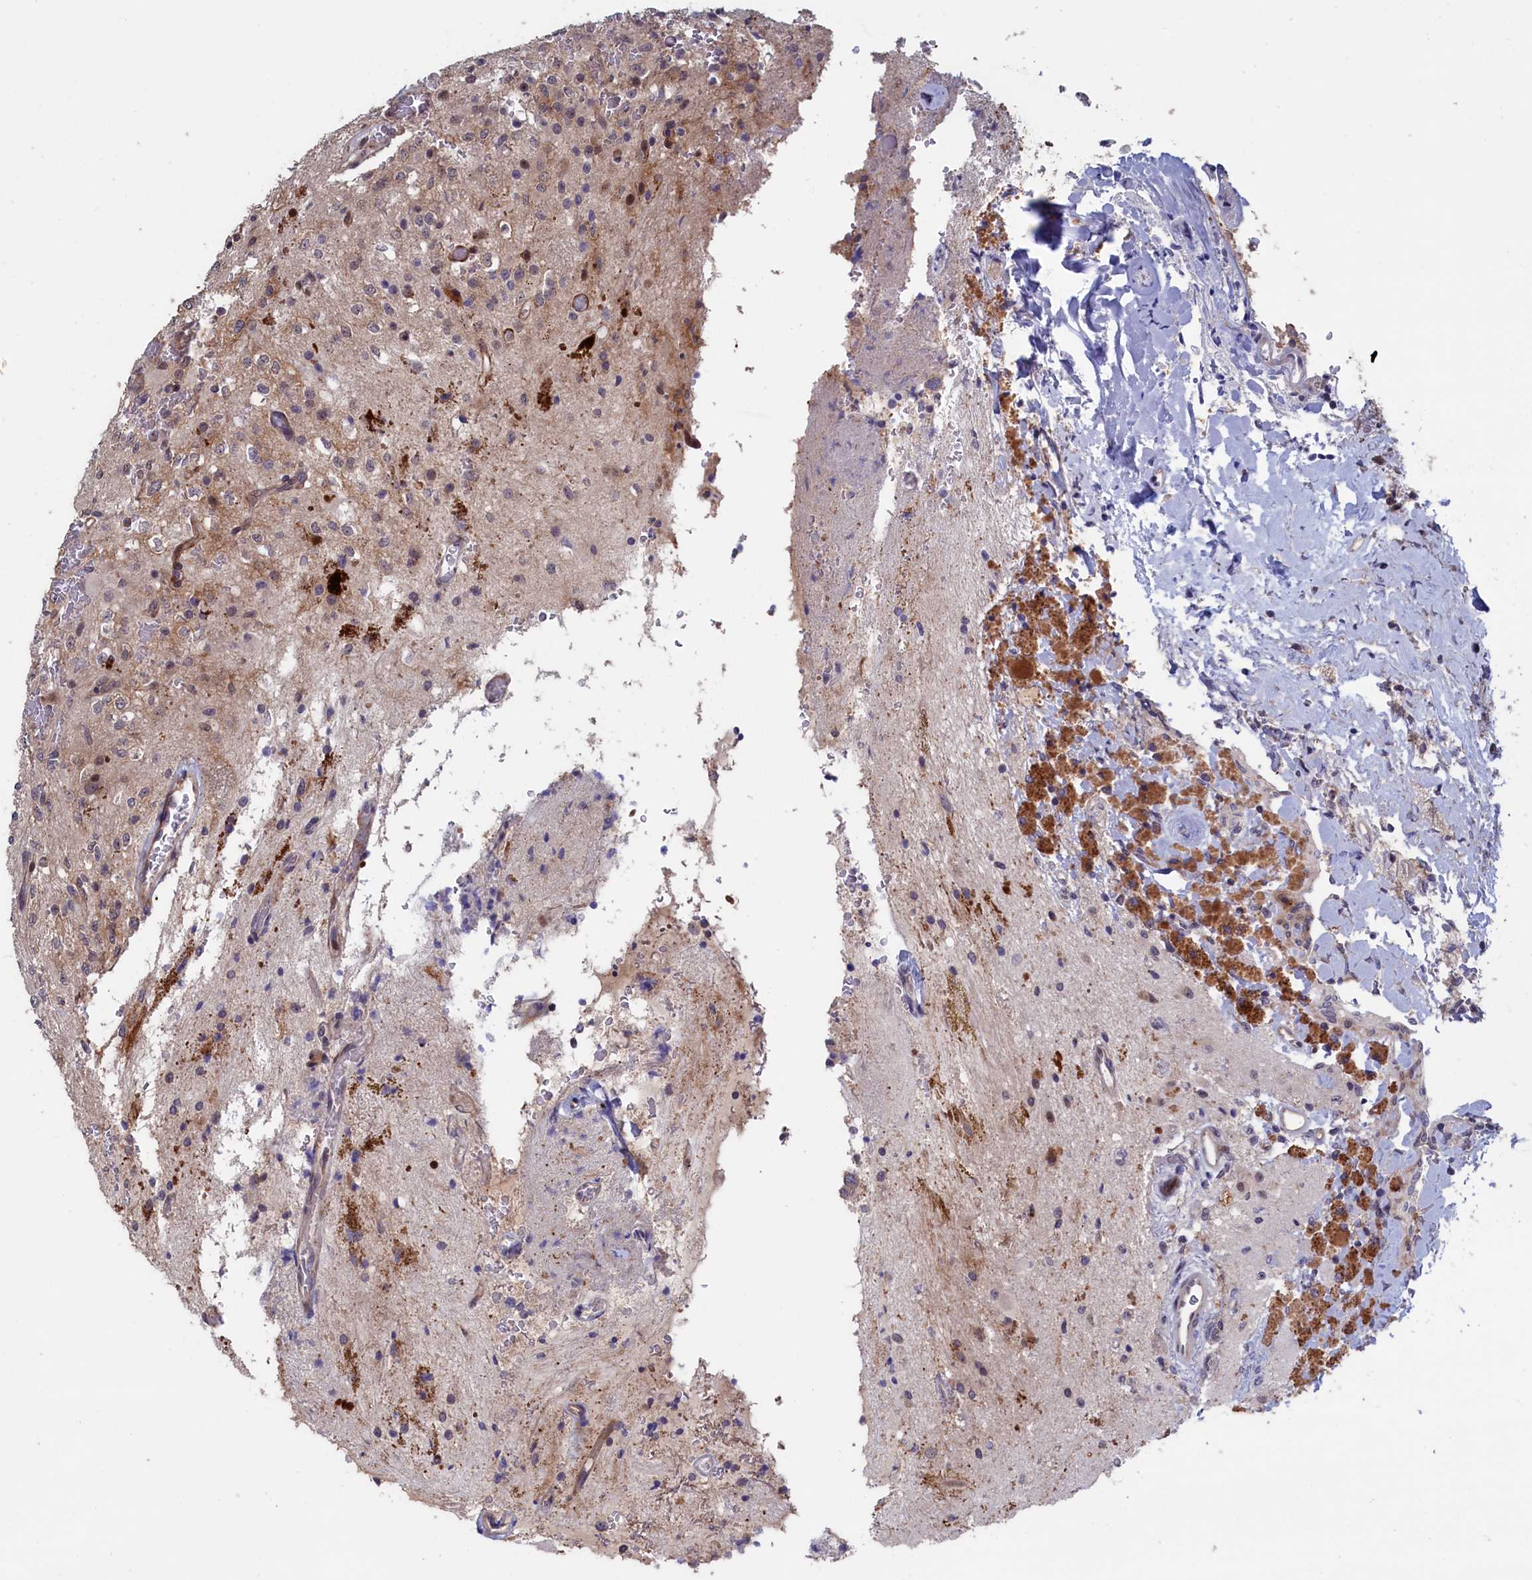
{"staining": {"intensity": "negative", "quantity": "none", "location": "none"}, "tissue": "glioma", "cell_type": "Tumor cells", "image_type": "cancer", "snomed": [{"axis": "morphology", "description": "Glioma, malignant, High grade"}, {"axis": "topography", "description": "Brain"}], "caption": "Image shows no significant protein expression in tumor cells of high-grade glioma (malignant).", "gene": "LSG1", "patient": {"sex": "male", "age": 34}}